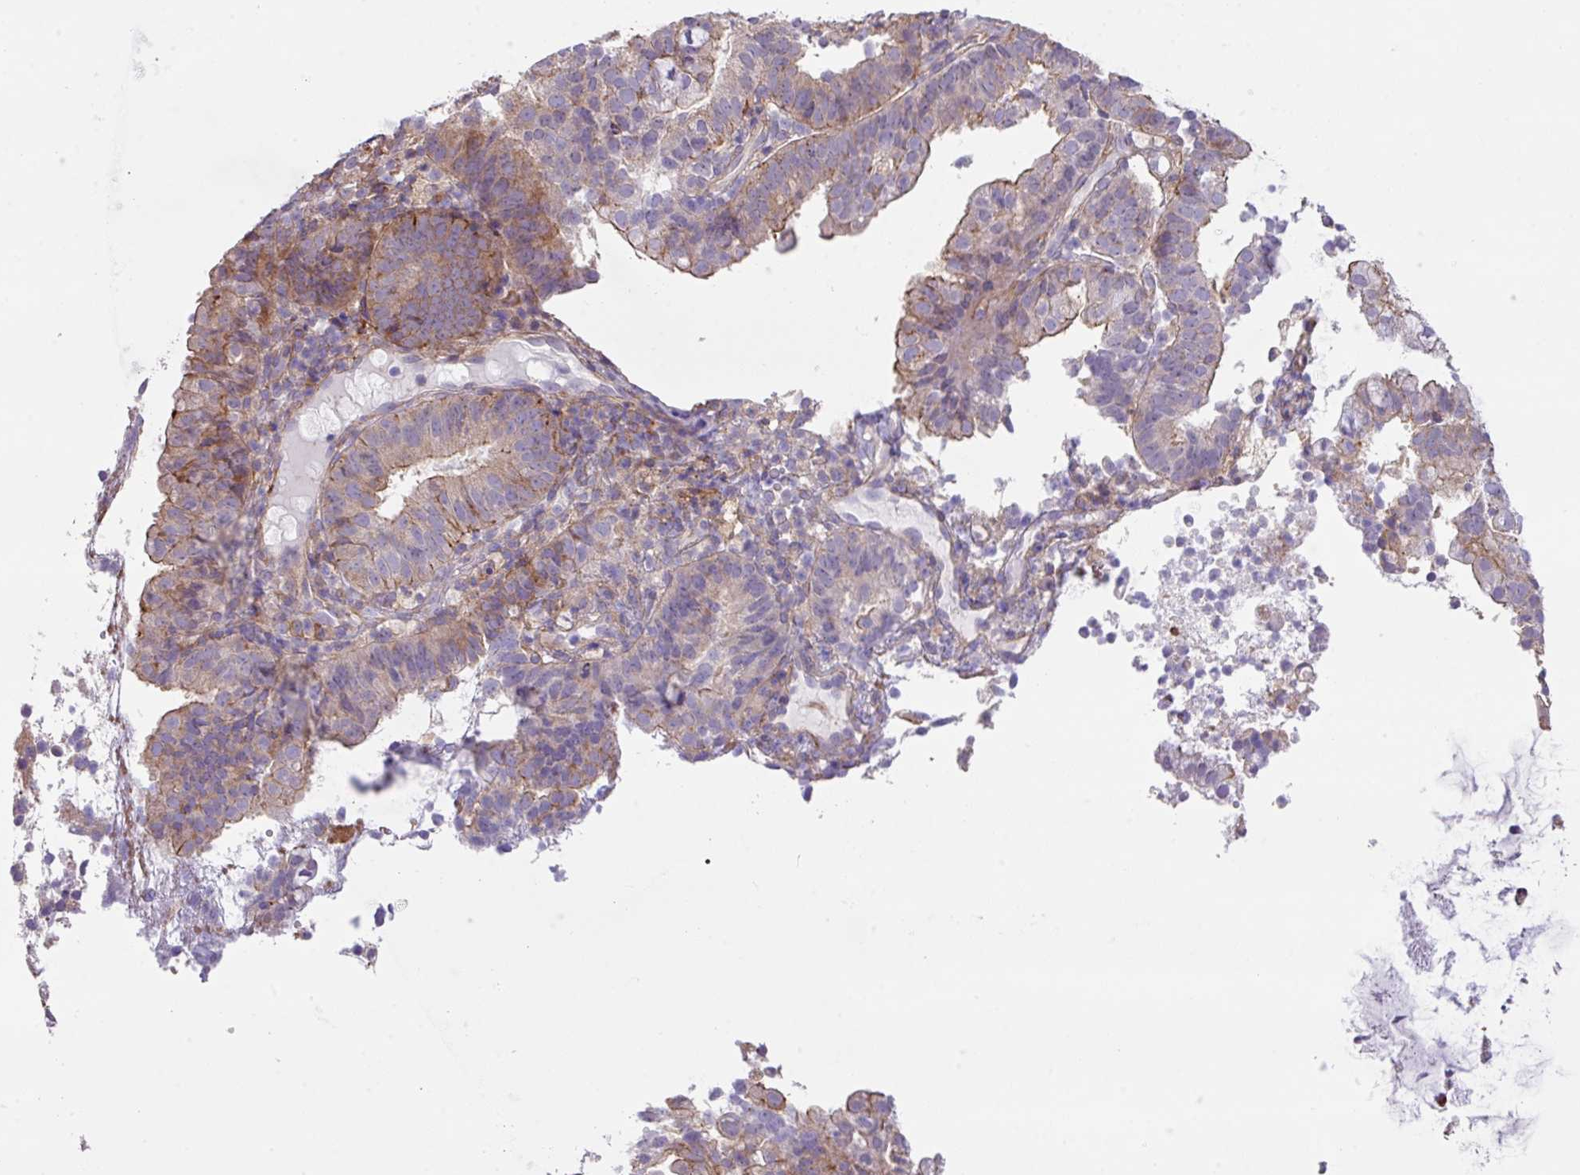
{"staining": {"intensity": "moderate", "quantity": "25%-75%", "location": "cytoplasmic/membranous"}, "tissue": "endometrial cancer", "cell_type": "Tumor cells", "image_type": "cancer", "snomed": [{"axis": "morphology", "description": "Adenocarcinoma, NOS"}, {"axis": "topography", "description": "Endometrium"}], "caption": "Immunohistochemical staining of endometrial adenocarcinoma displays medium levels of moderate cytoplasmic/membranous expression in about 25%-75% of tumor cells. (DAB IHC with brightfield microscopy, high magnification).", "gene": "LRRC41", "patient": {"sex": "female", "age": 80}}